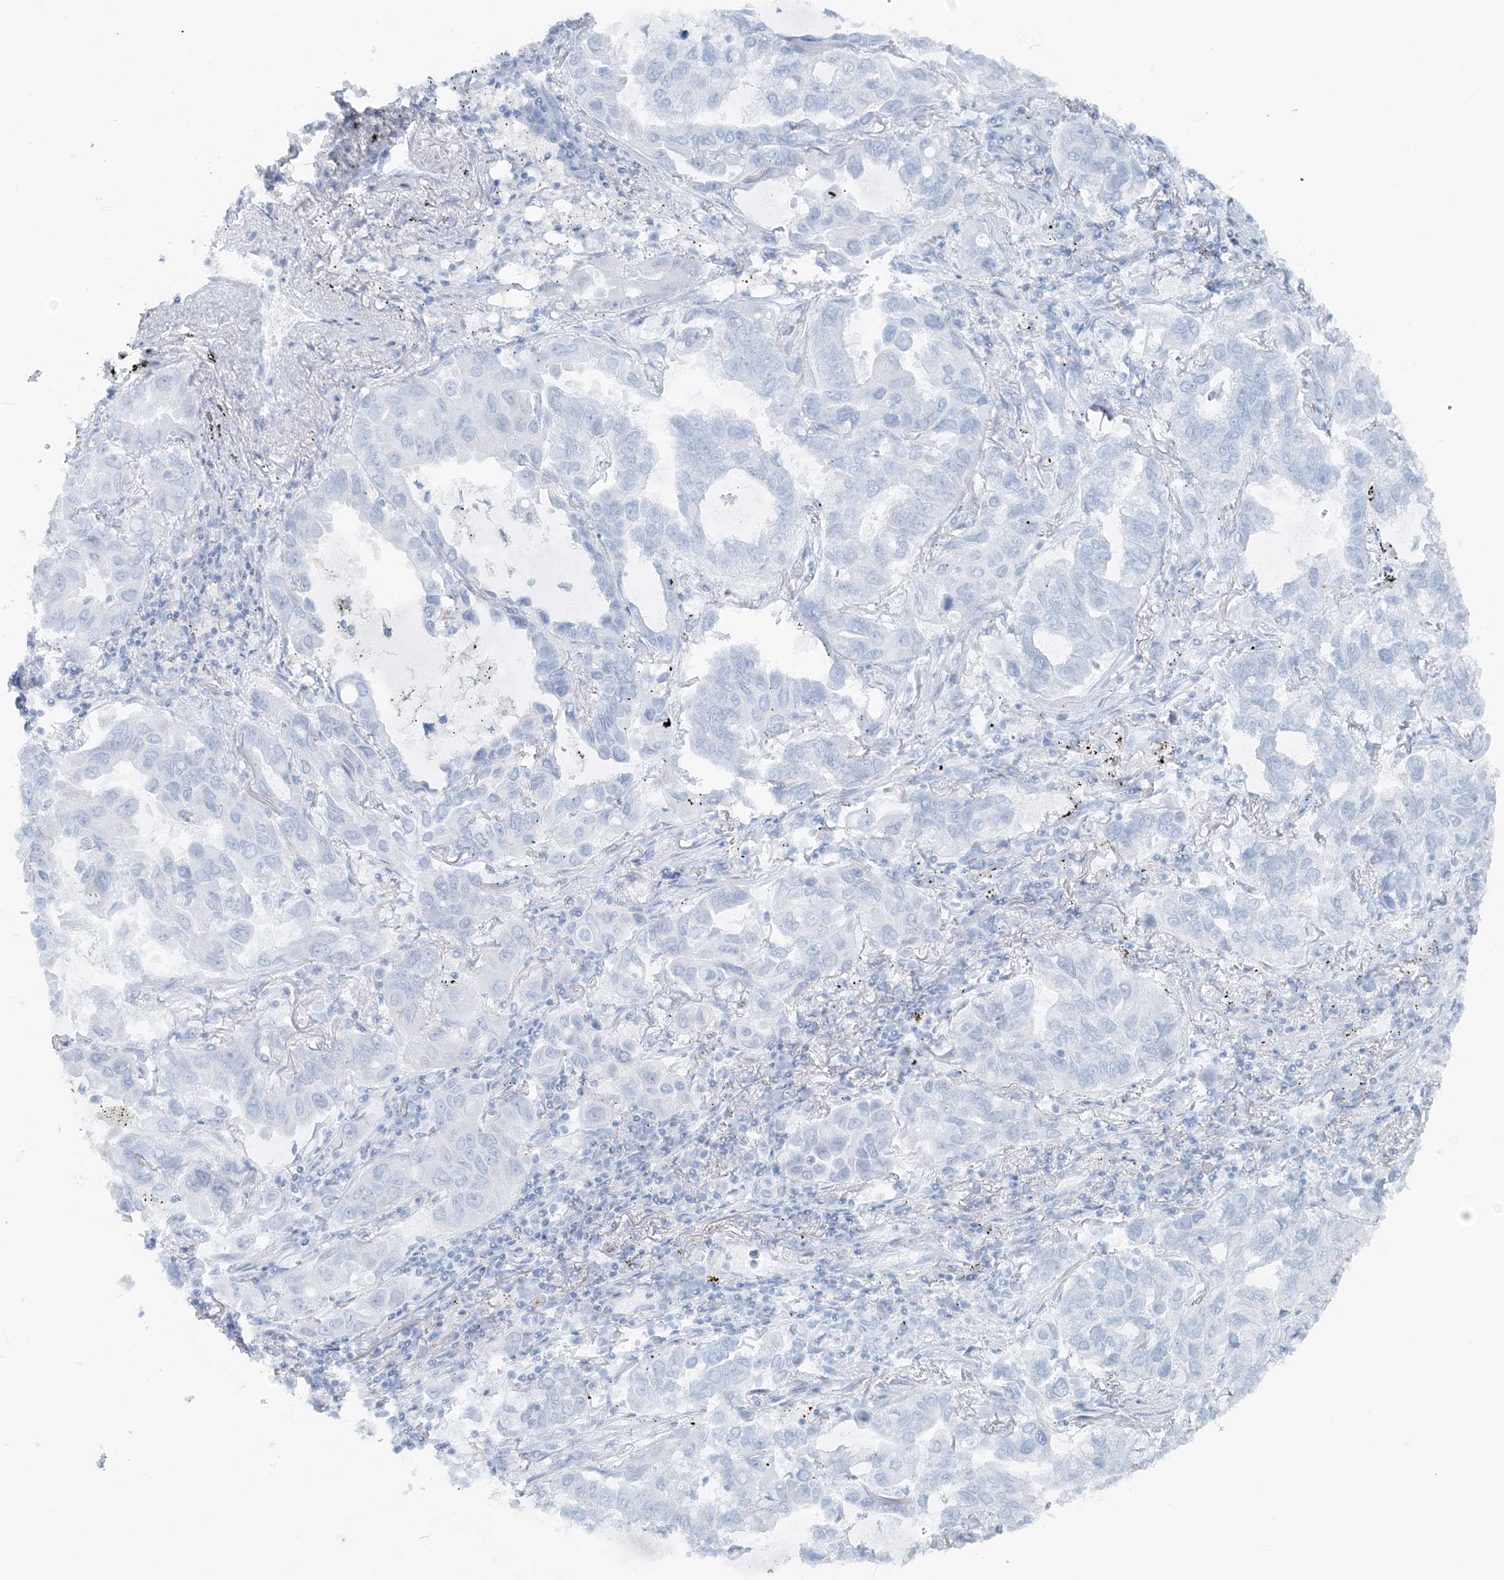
{"staining": {"intensity": "negative", "quantity": "none", "location": "none"}, "tissue": "lung cancer", "cell_type": "Tumor cells", "image_type": "cancer", "snomed": [{"axis": "morphology", "description": "Adenocarcinoma, NOS"}, {"axis": "topography", "description": "Lung"}], "caption": "Immunohistochemistry (IHC) photomicrograph of neoplastic tissue: human lung cancer (adenocarcinoma) stained with DAB (3,3'-diaminobenzidine) displays no significant protein expression in tumor cells.", "gene": "ATP11A", "patient": {"sex": "male", "age": 64}}